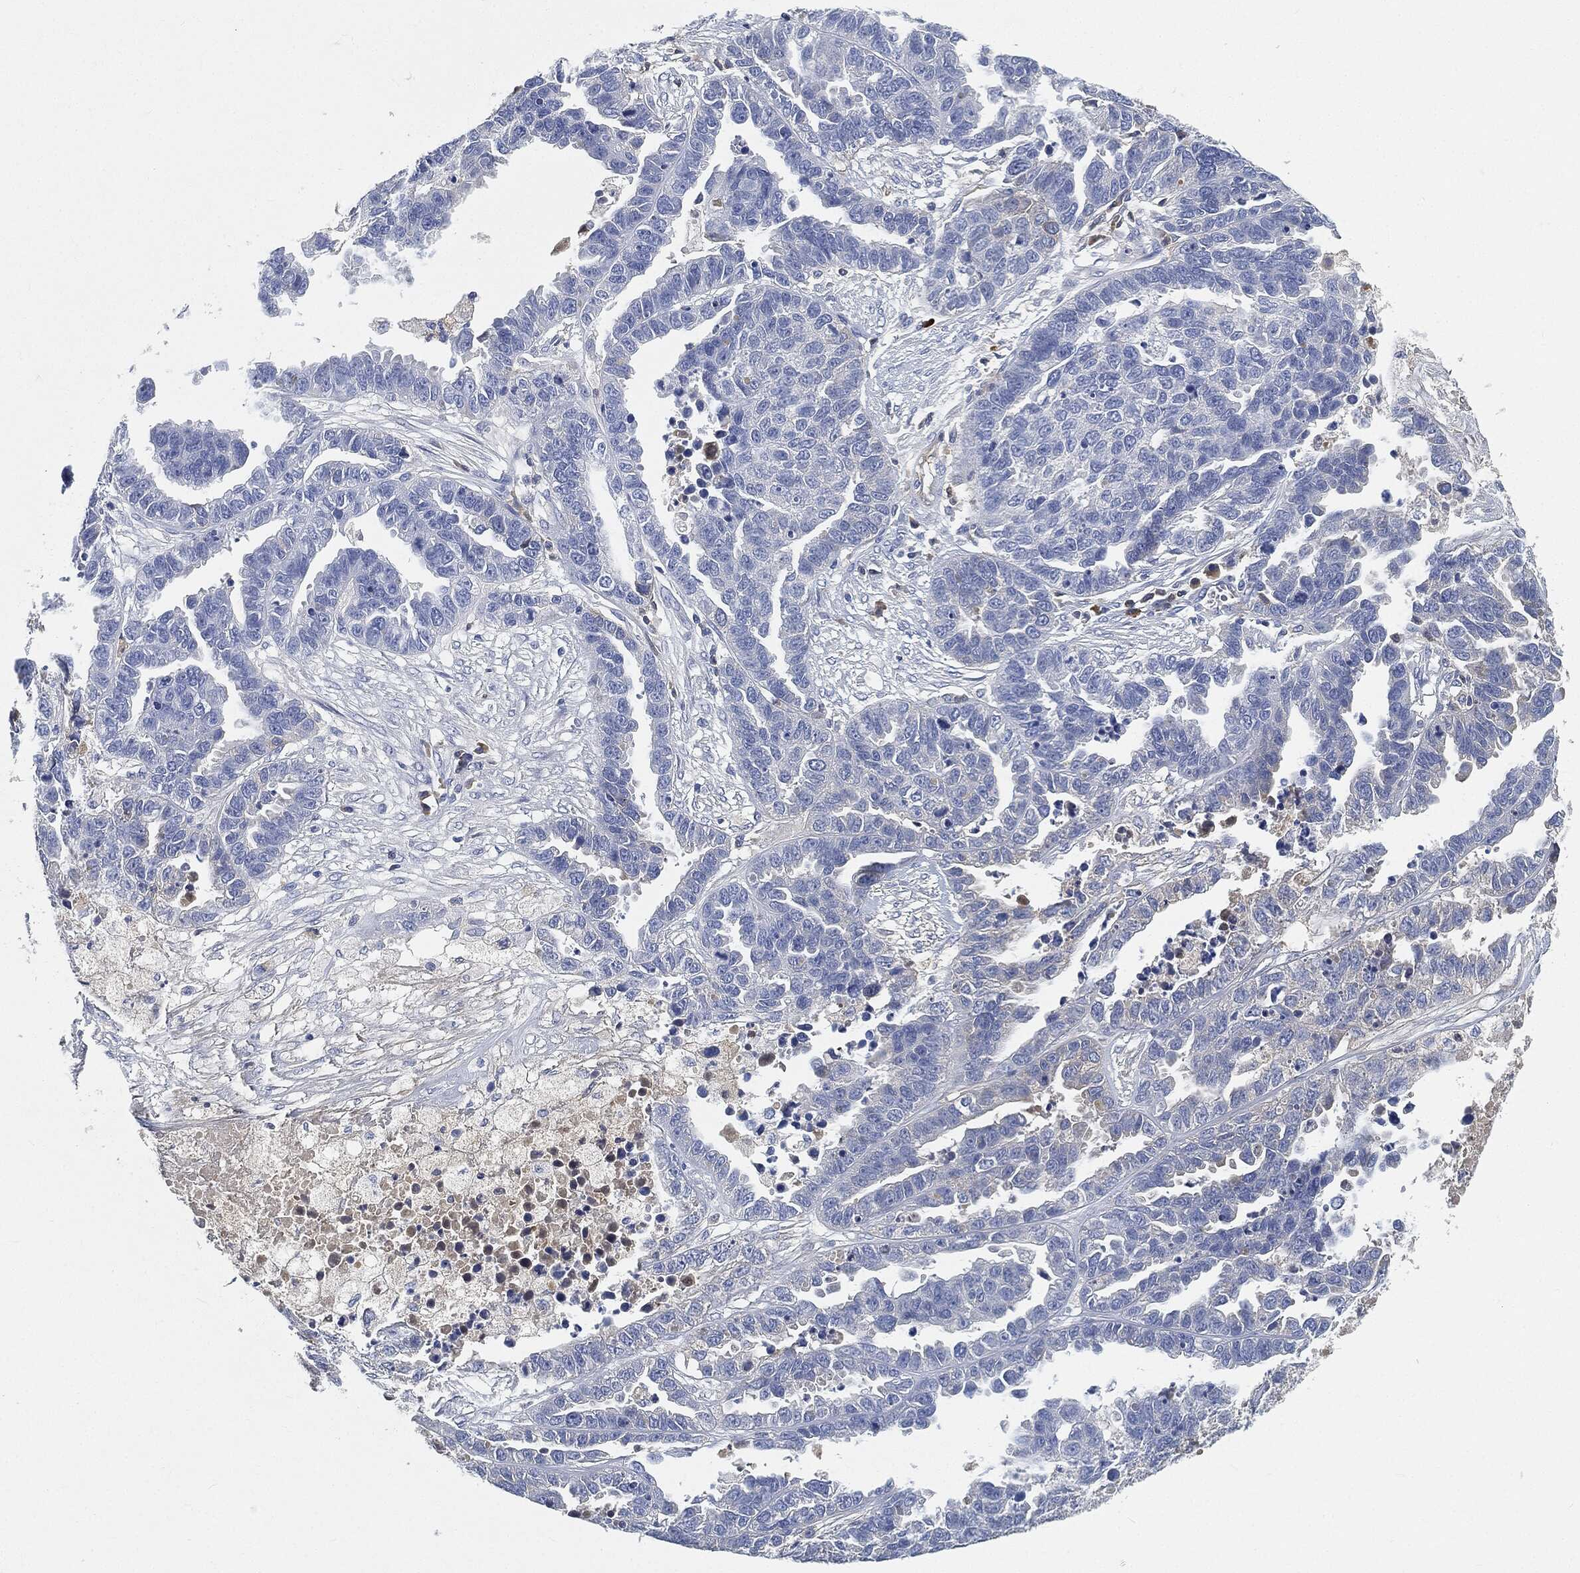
{"staining": {"intensity": "negative", "quantity": "none", "location": "none"}, "tissue": "ovarian cancer", "cell_type": "Tumor cells", "image_type": "cancer", "snomed": [{"axis": "morphology", "description": "Cystadenocarcinoma, serous, NOS"}, {"axis": "topography", "description": "Ovary"}], "caption": "This is a photomicrograph of immunohistochemistry staining of ovarian cancer, which shows no positivity in tumor cells.", "gene": "IGLV6-57", "patient": {"sex": "female", "age": 87}}